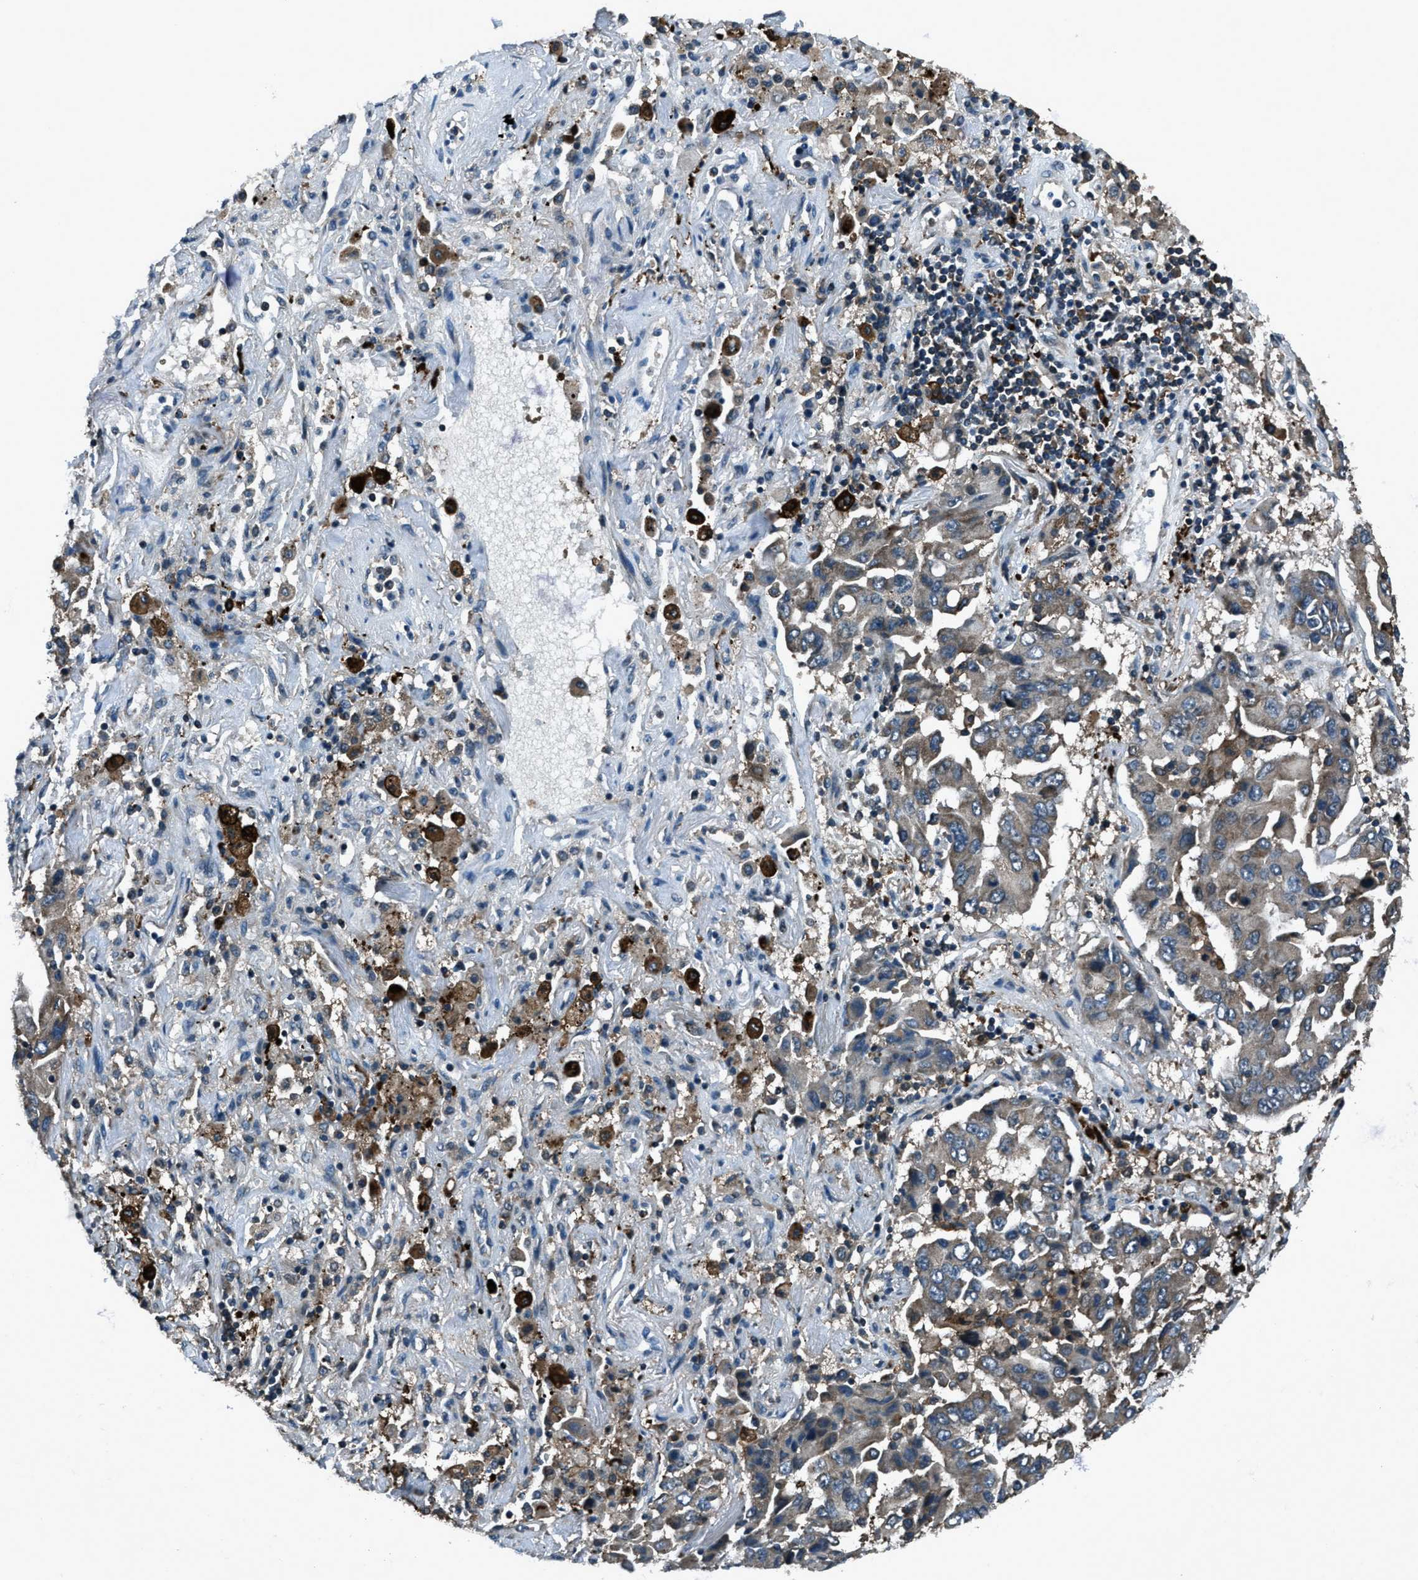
{"staining": {"intensity": "weak", "quantity": "25%-75%", "location": "cytoplasmic/membranous"}, "tissue": "lung cancer", "cell_type": "Tumor cells", "image_type": "cancer", "snomed": [{"axis": "morphology", "description": "Adenocarcinoma, NOS"}, {"axis": "topography", "description": "Lung"}], "caption": "This micrograph shows immunohistochemistry staining of adenocarcinoma (lung), with low weak cytoplasmic/membranous staining in about 25%-75% of tumor cells.", "gene": "TRIM4", "patient": {"sex": "female", "age": 65}}